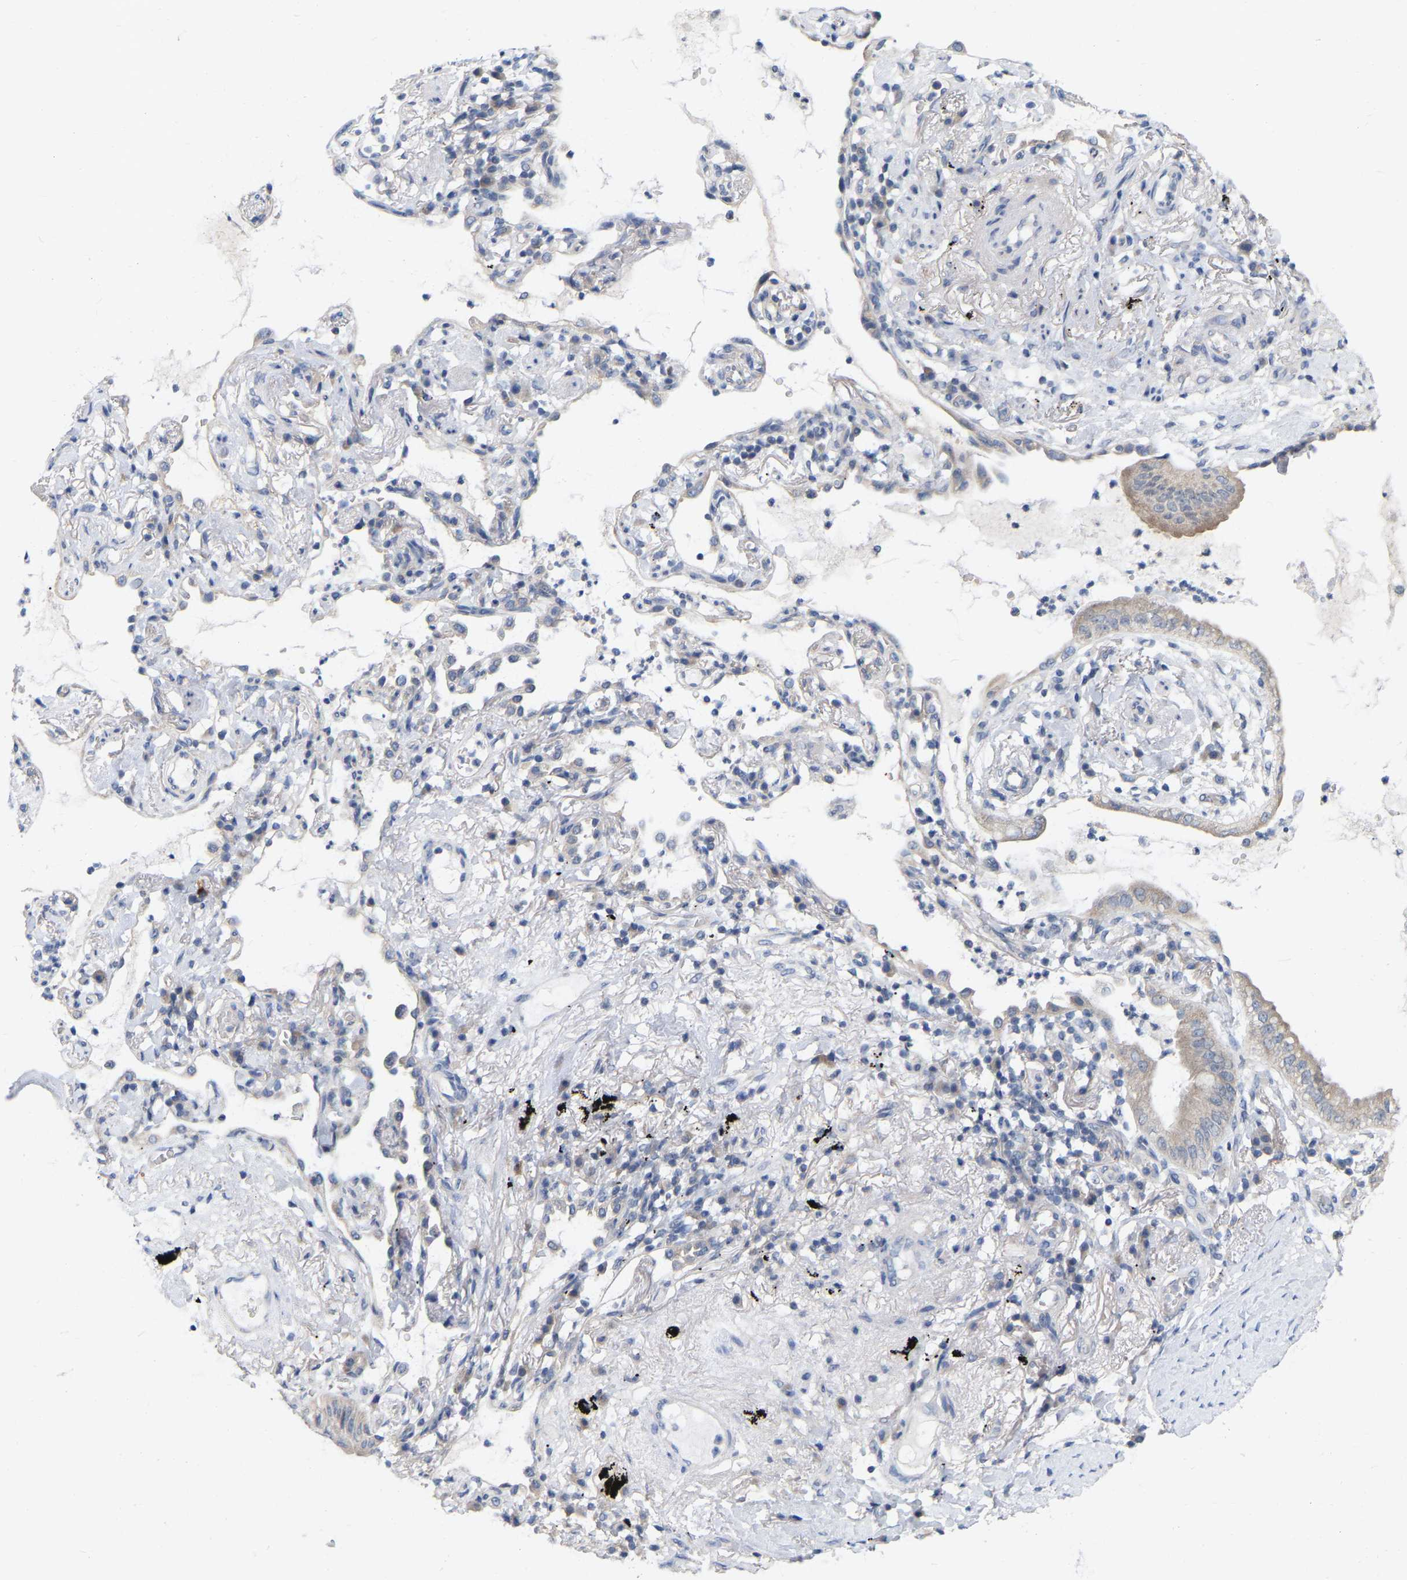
{"staining": {"intensity": "negative", "quantity": "none", "location": "none"}, "tissue": "lung cancer", "cell_type": "Tumor cells", "image_type": "cancer", "snomed": [{"axis": "morphology", "description": "Normal tissue, NOS"}, {"axis": "morphology", "description": "Adenocarcinoma, NOS"}, {"axis": "topography", "description": "Bronchus"}, {"axis": "topography", "description": "Lung"}], "caption": "Immunohistochemical staining of lung adenocarcinoma demonstrates no significant expression in tumor cells.", "gene": "WIPI2", "patient": {"sex": "female", "age": 70}}